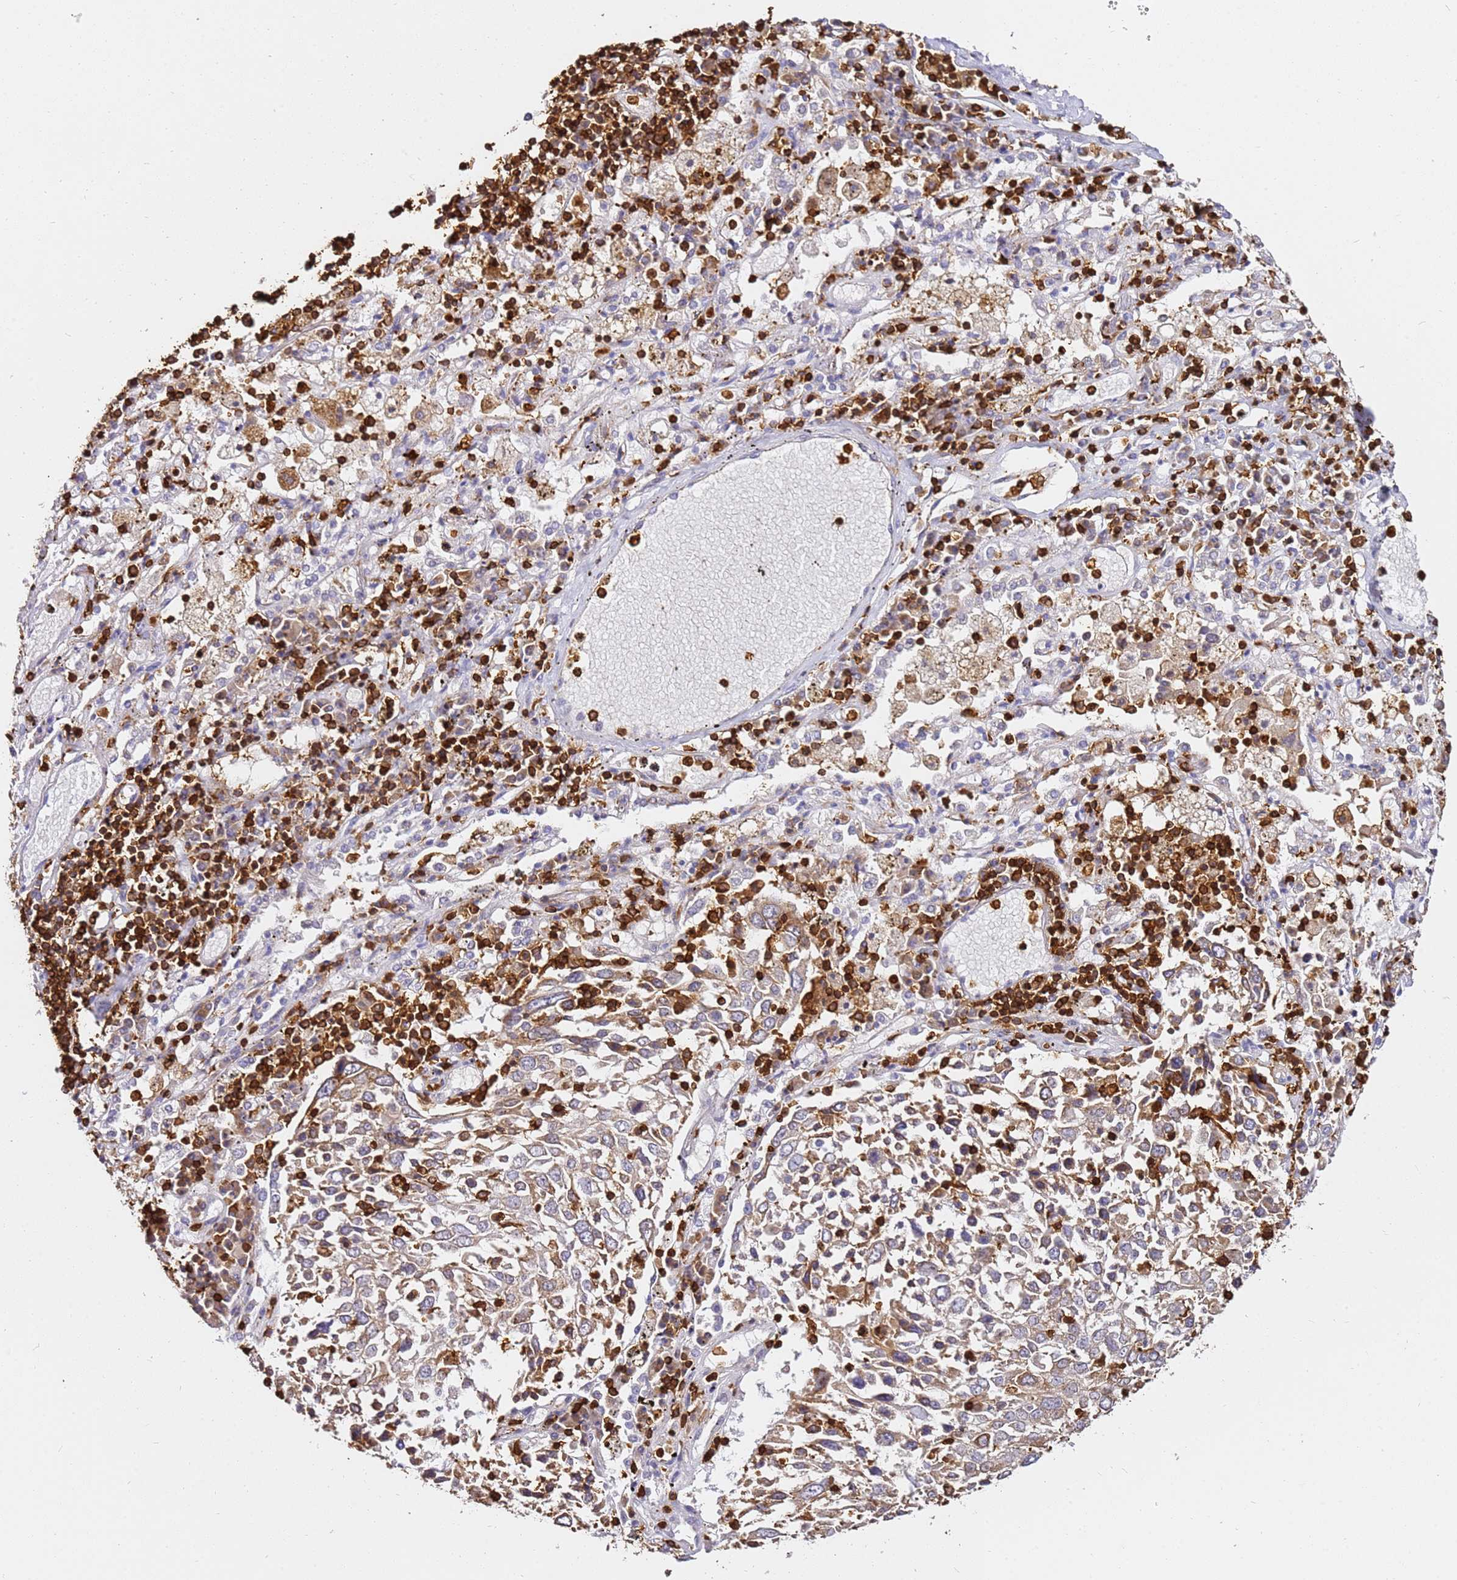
{"staining": {"intensity": "weak", "quantity": ">75%", "location": "cytoplasmic/membranous"}, "tissue": "lung cancer", "cell_type": "Tumor cells", "image_type": "cancer", "snomed": [{"axis": "morphology", "description": "Squamous cell carcinoma, NOS"}, {"axis": "topography", "description": "Lung"}], "caption": "Squamous cell carcinoma (lung) was stained to show a protein in brown. There is low levels of weak cytoplasmic/membranous positivity in approximately >75% of tumor cells.", "gene": "CORO1A", "patient": {"sex": "male", "age": 65}}